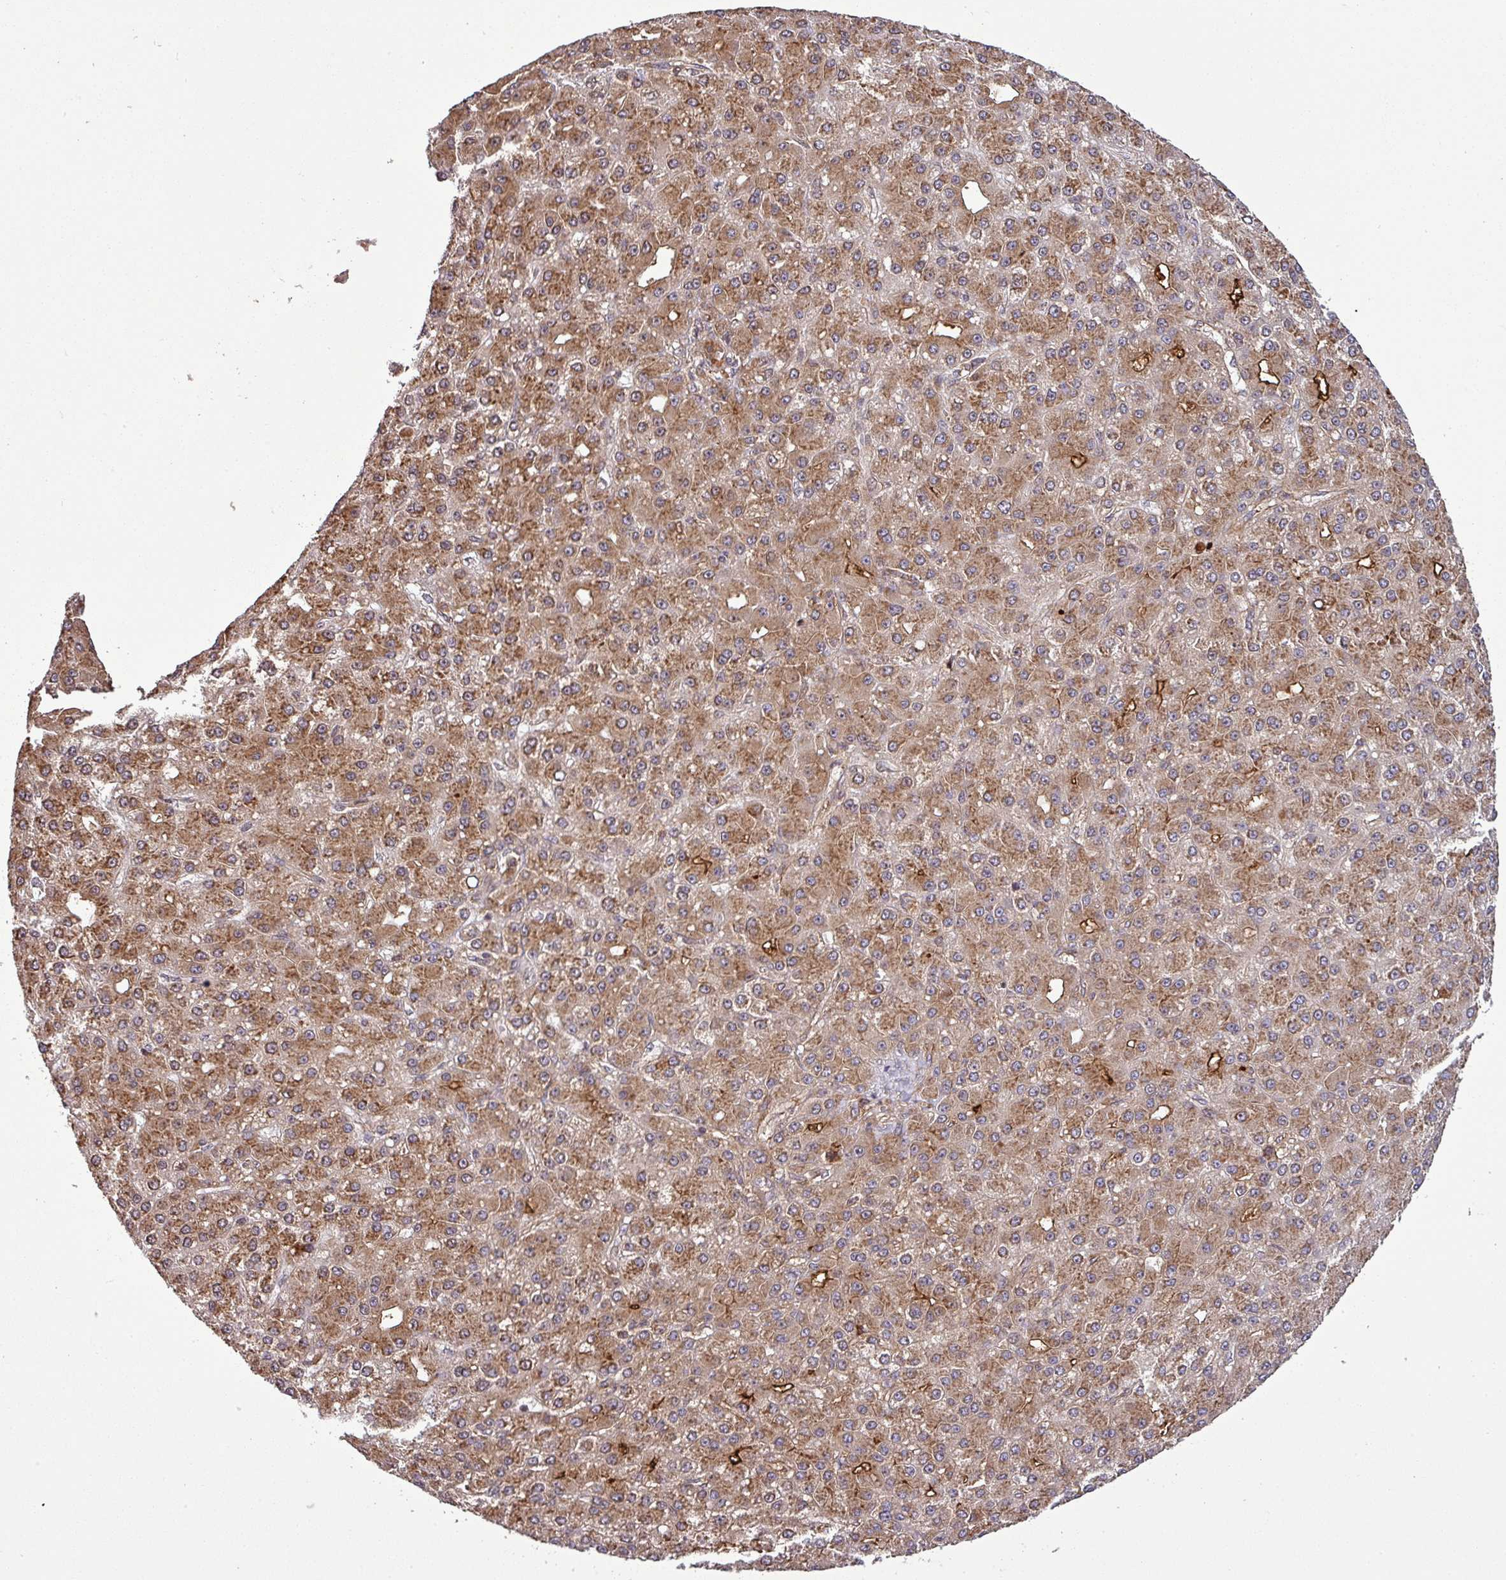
{"staining": {"intensity": "moderate", "quantity": ">75%", "location": "cytoplasmic/membranous"}, "tissue": "liver cancer", "cell_type": "Tumor cells", "image_type": "cancer", "snomed": [{"axis": "morphology", "description": "Carcinoma, Hepatocellular, NOS"}, {"axis": "topography", "description": "Liver"}], "caption": "Protein expression analysis of human liver cancer reveals moderate cytoplasmic/membranous positivity in approximately >75% of tumor cells.", "gene": "LRRC74B", "patient": {"sex": "male", "age": 67}}